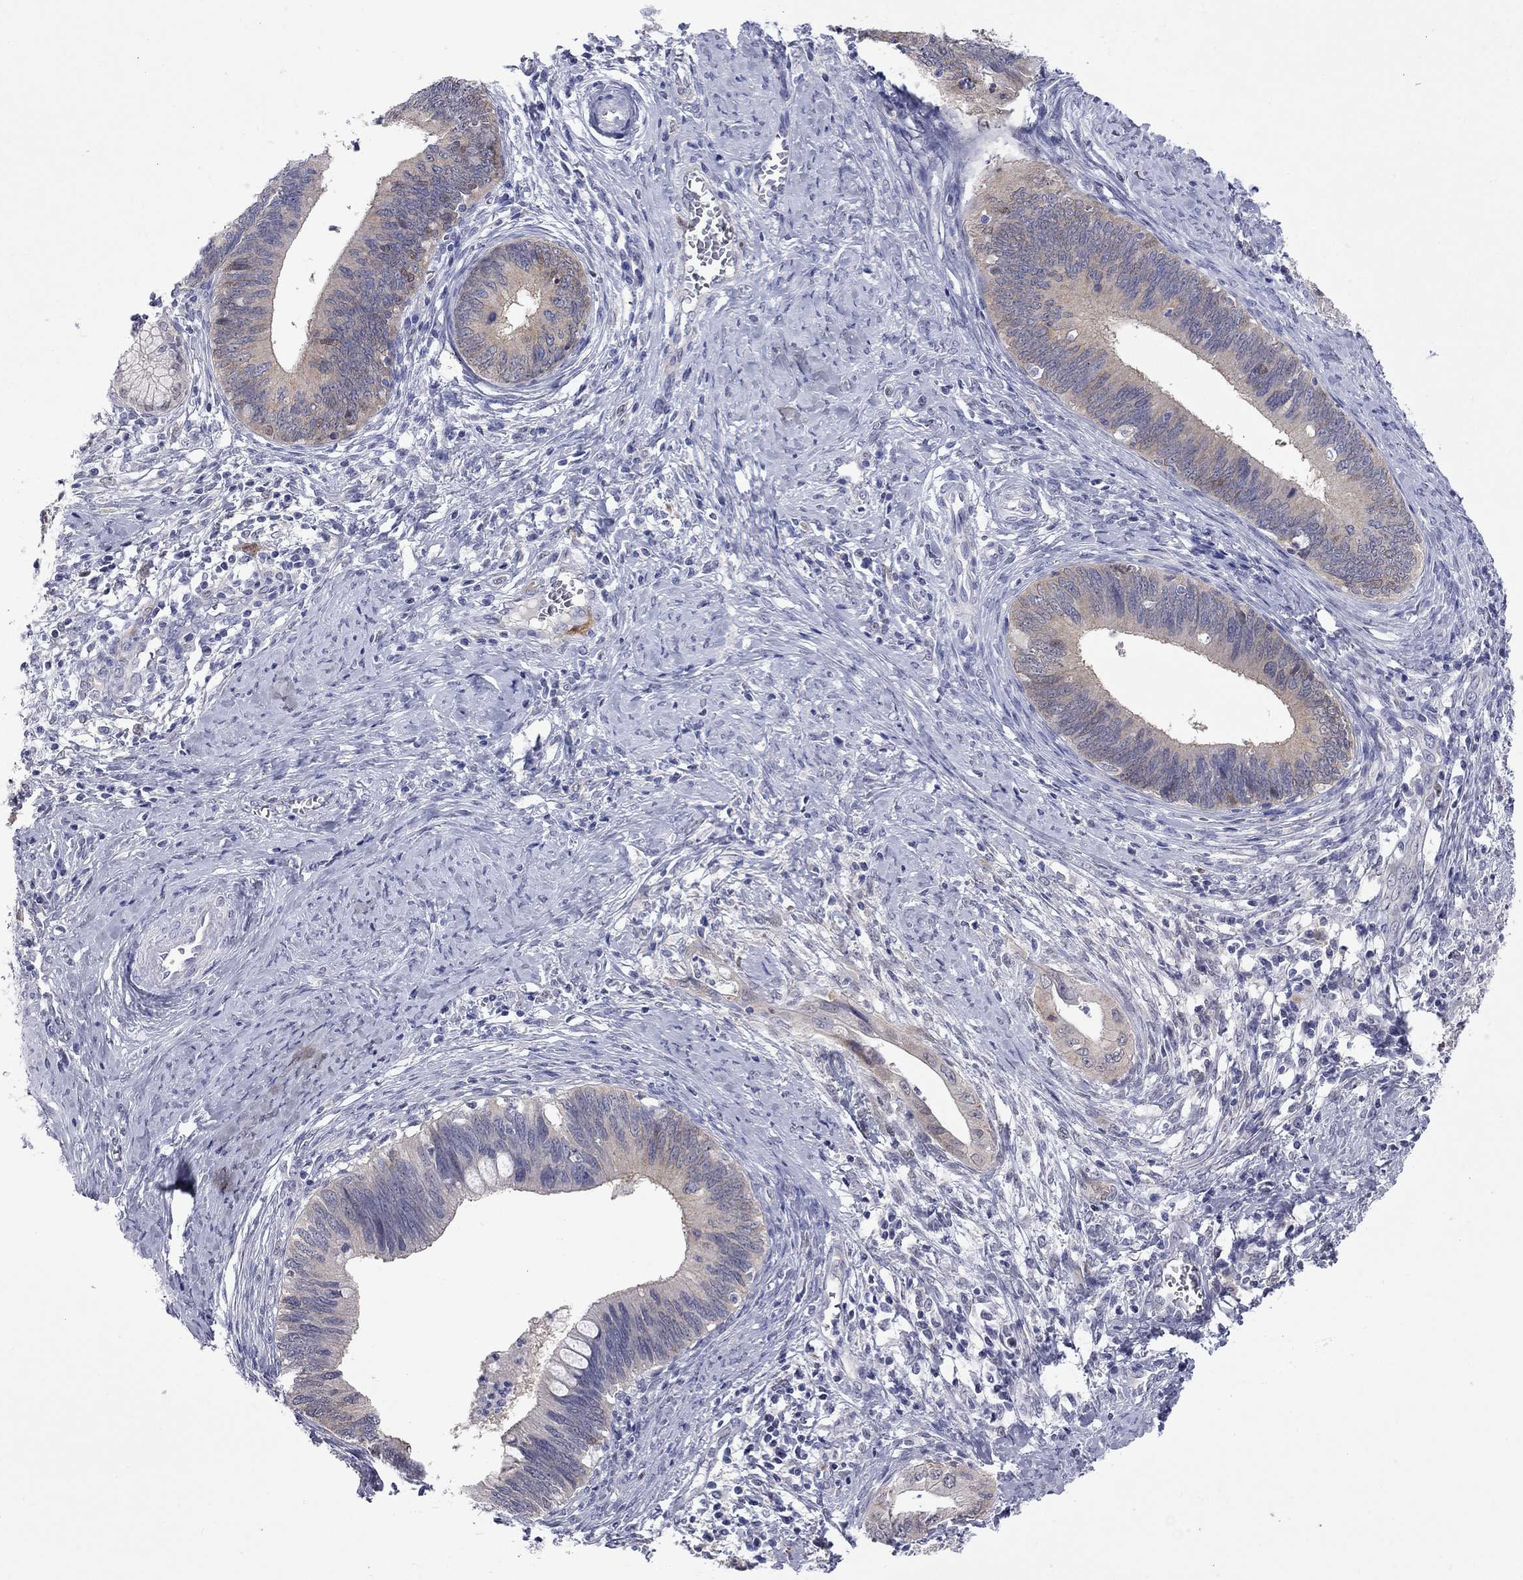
{"staining": {"intensity": "moderate", "quantity": "25%-75%", "location": "cytoplasmic/membranous"}, "tissue": "cervical cancer", "cell_type": "Tumor cells", "image_type": "cancer", "snomed": [{"axis": "morphology", "description": "Adenocarcinoma, NOS"}, {"axis": "topography", "description": "Cervix"}], "caption": "This is a histology image of IHC staining of cervical cancer, which shows moderate expression in the cytoplasmic/membranous of tumor cells.", "gene": "CTNNBIP1", "patient": {"sex": "female", "age": 42}}